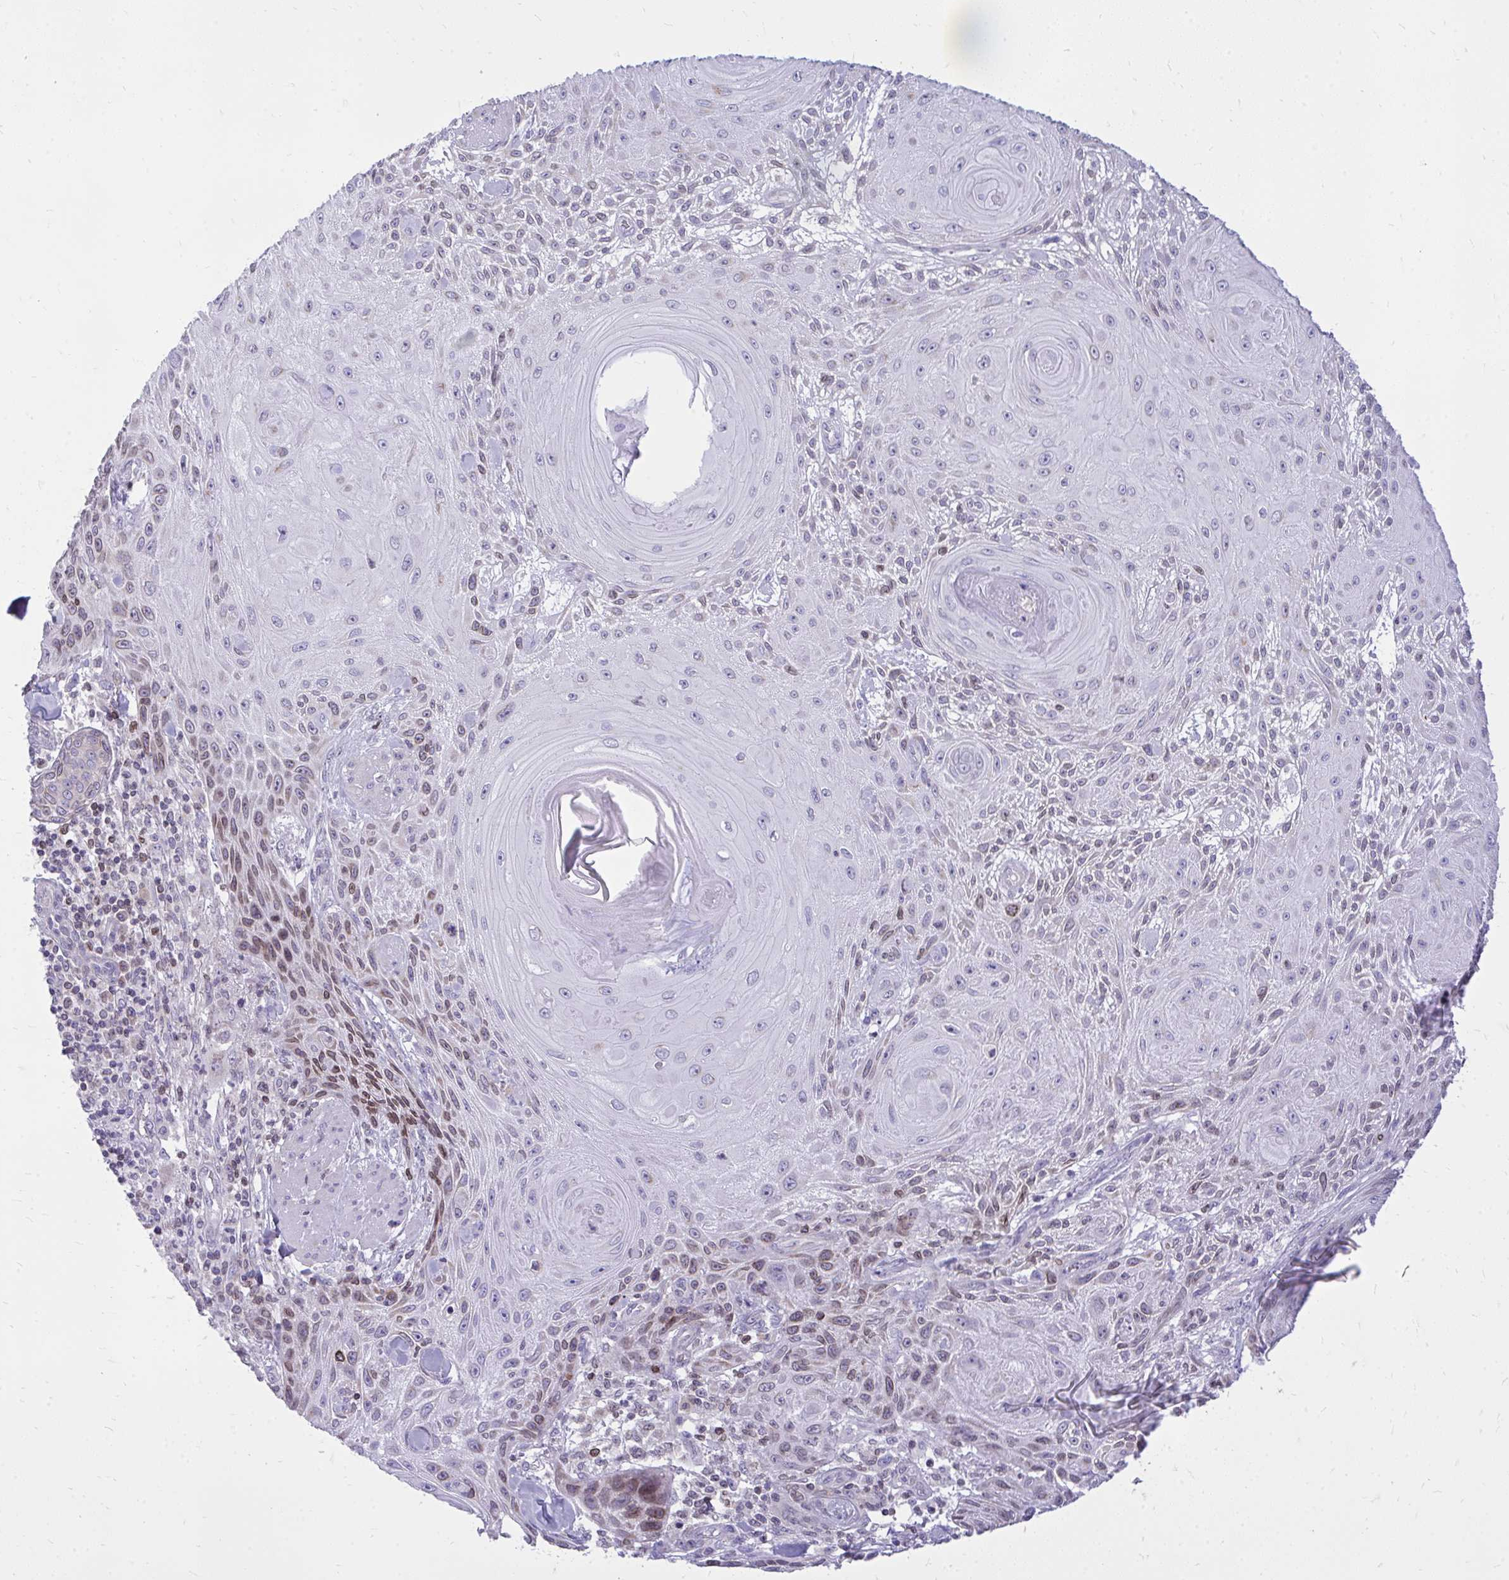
{"staining": {"intensity": "moderate", "quantity": "<25%", "location": "cytoplasmic/membranous,nuclear"}, "tissue": "skin cancer", "cell_type": "Tumor cells", "image_type": "cancer", "snomed": [{"axis": "morphology", "description": "Squamous cell carcinoma, NOS"}, {"axis": "topography", "description": "Skin"}], "caption": "High-power microscopy captured an IHC histopathology image of skin cancer (squamous cell carcinoma), revealing moderate cytoplasmic/membranous and nuclear staining in about <25% of tumor cells.", "gene": "RPS6KA2", "patient": {"sex": "male", "age": 88}}